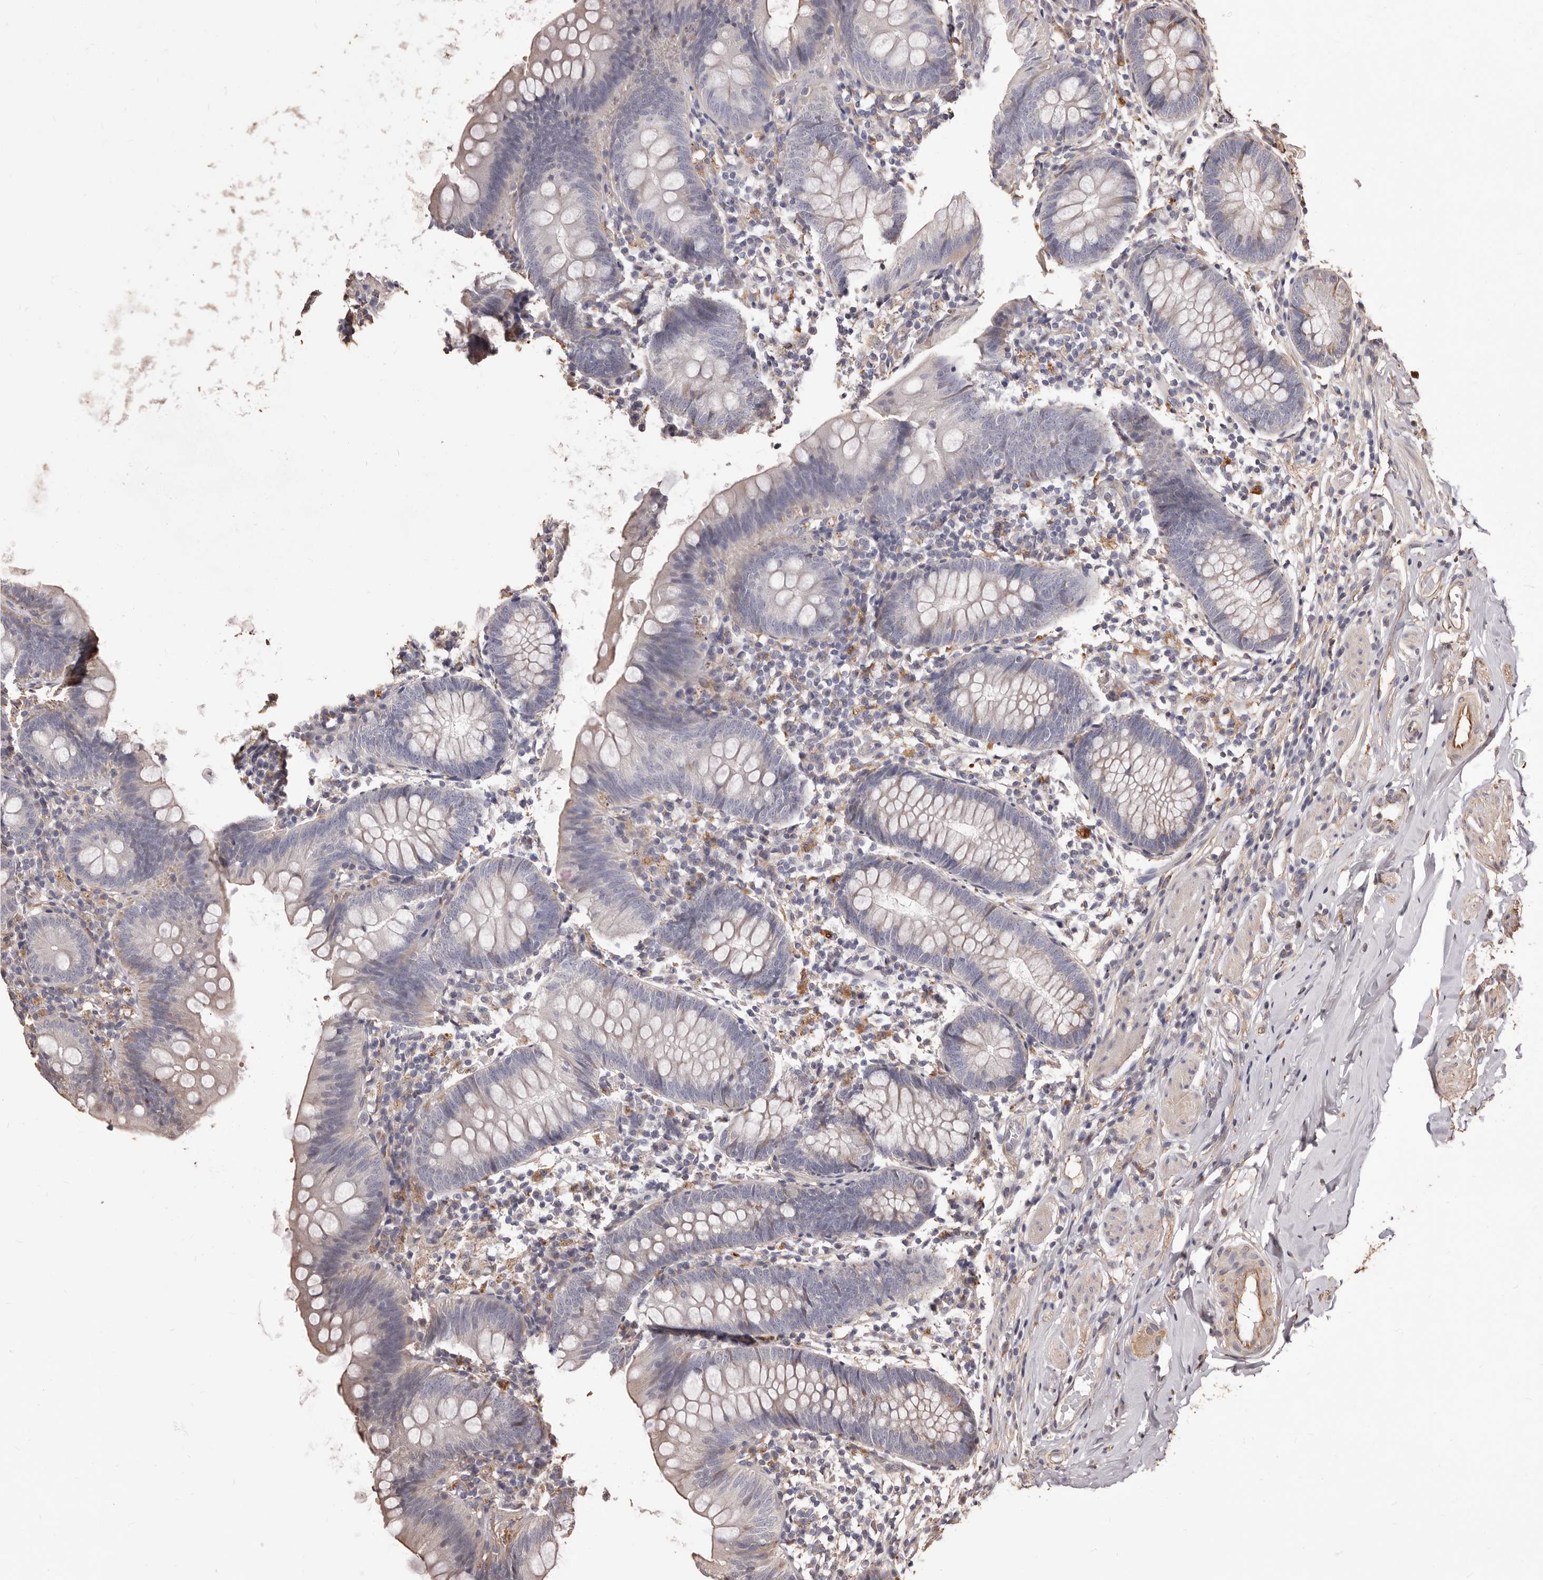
{"staining": {"intensity": "weak", "quantity": "<25%", "location": "cytoplasmic/membranous"}, "tissue": "appendix", "cell_type": "Glandular cells", "image_type": "normal", "snomed": [{"axis": "morphology", "description": "Normal tissue, NOS"}, {"axis": "topography", "description": "Appendix"}], "caption": "This is a image of IHC staining of normal appendix, which shows no expression in glandular cells. (IHC, brightfield microscopy, high magnification).", "gene": "ALPK1", "patient": {"sex": "female", "age": 62}}